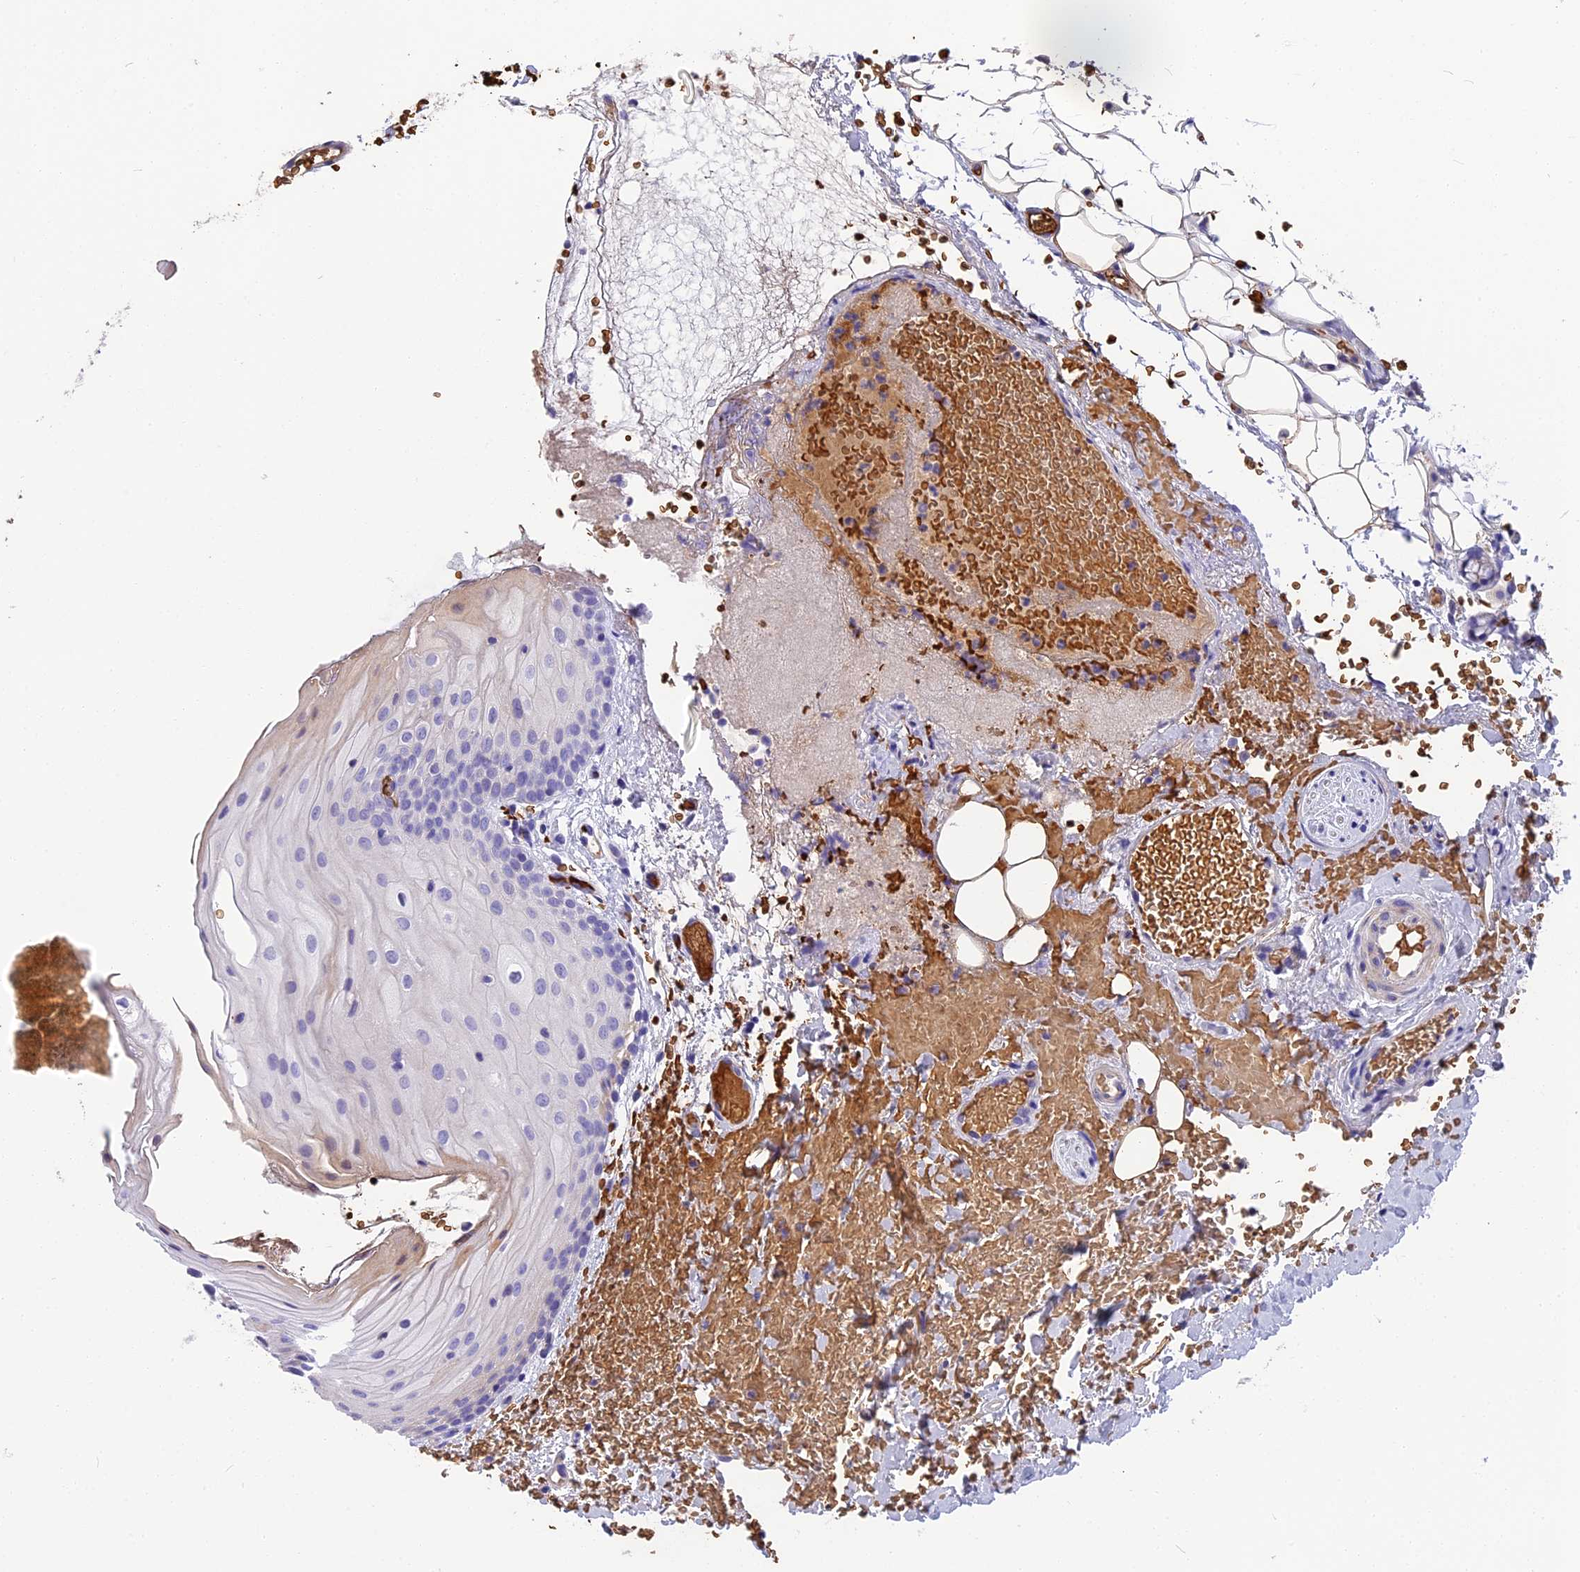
{"staining": {"intensity": "negative", "quantity": "none", "location": "none"}, "tissue": "oral mucosa", "cell_type": "Squamous epithelial cells", "image_type": "normal", "snomed": [{"axis": "morphology", "description": "Normal tissue, NOS"}, {"axis": "topography", "description": "Oral tissue"}], "caption": "DAB (3,3'-diaminobenzidine) immunohistochemical staining of benign oral mucosa exhibits no significant positivity in squamous epithelial cells. (Brightfield microscopy of DAB (3,3'-diaminobenzidine) immunohistochemistry (IHC) at high magnification).", "gene": "TNNC2", "patient": {"sex": "female", "age": 70}}